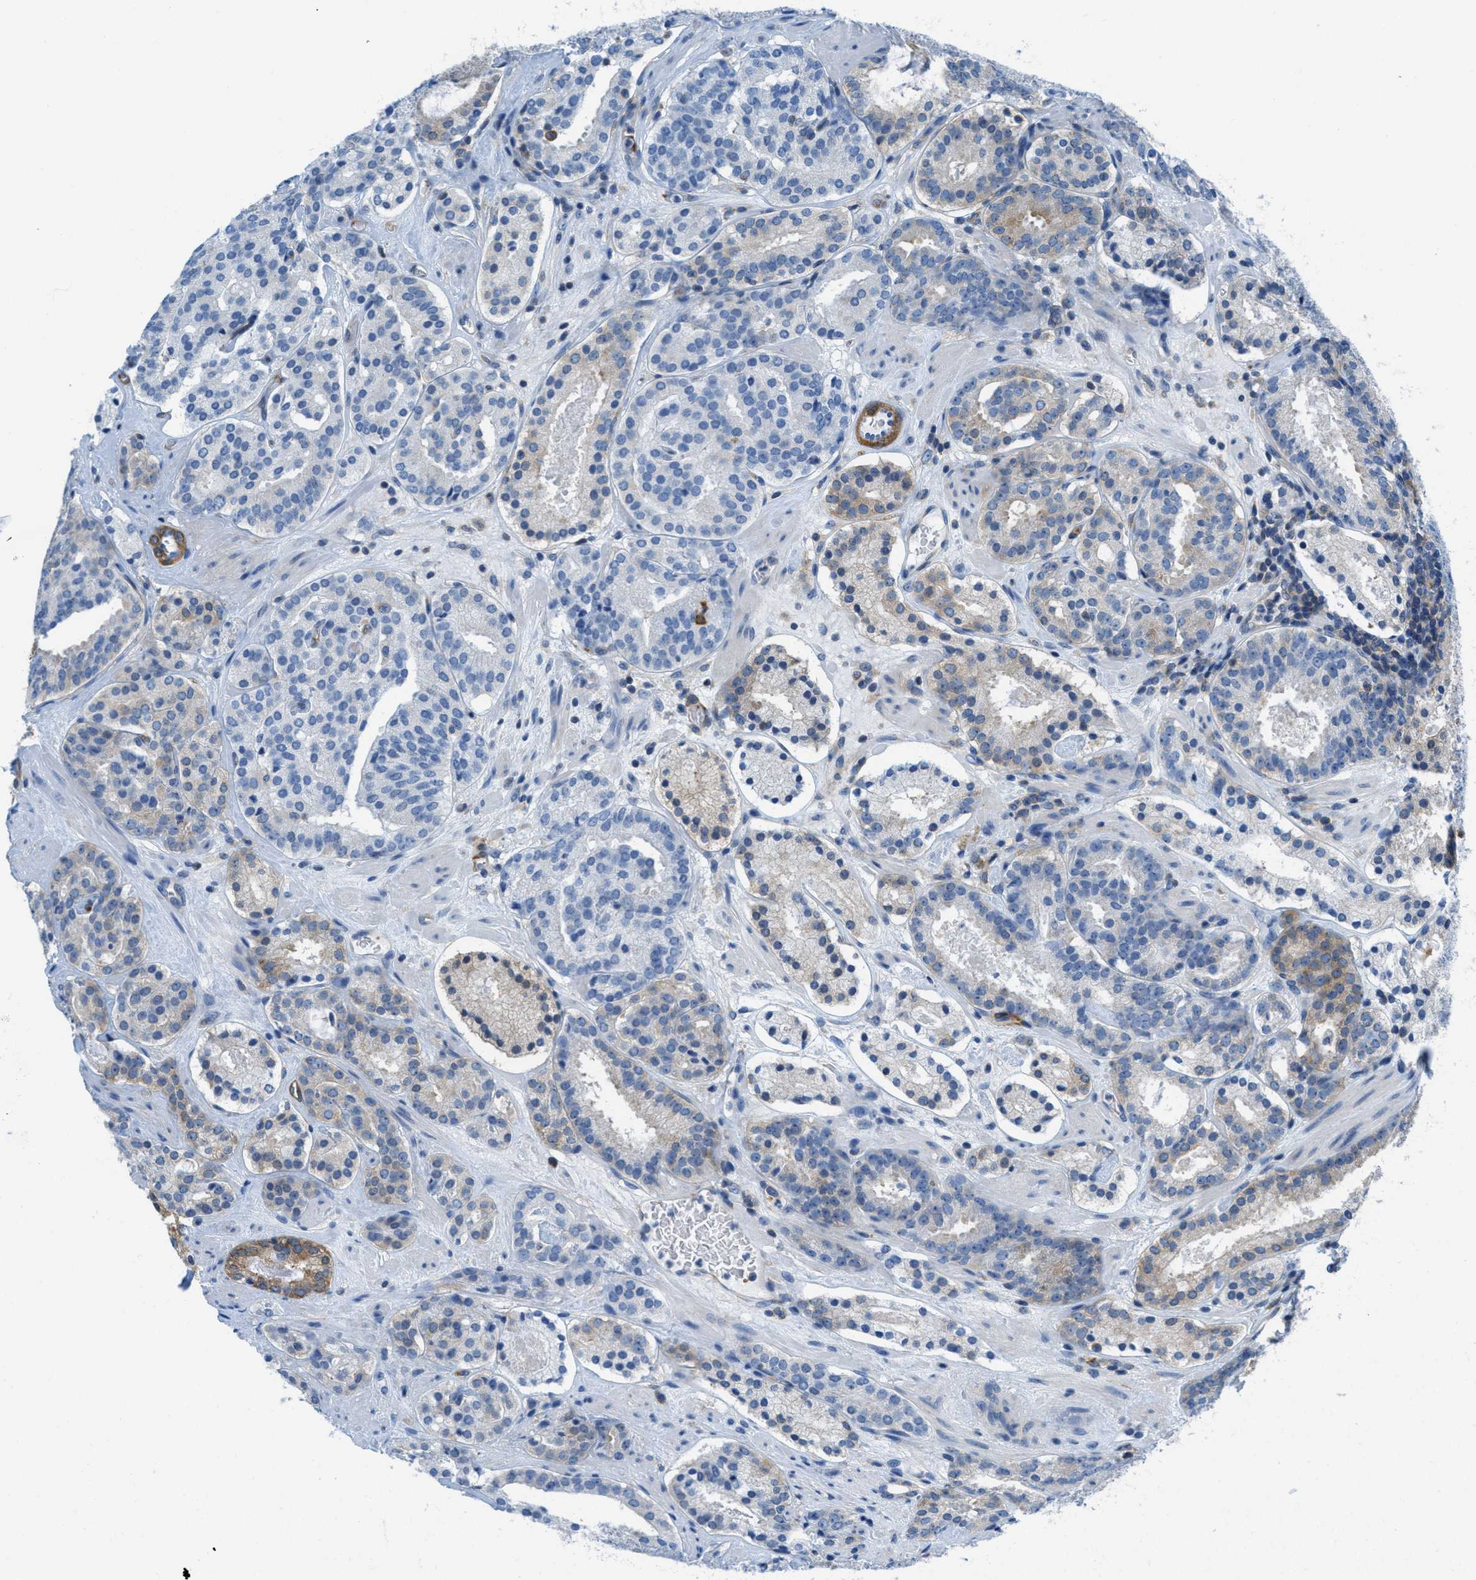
{"staining": {"intensity": "moderate", "quantity": "25%-75%", "location": "cytoplasmic/membranous"}, "tissue": "prostate cancer", "cell_type": "Tumor cells", "image_type": "cancer", "snomed": [{"axis": "morphology", "description": "Adenocarcinoma, High grade"}, {"axis": "topography", "description": "Prostate"}], "caption": "IHC of human prostate cancer (adenocarcinoma (high-grade)) shows medium levels of moderate cytoplasmic/membranous expression in approximately 25%-75% of tumor cells.", "gene": "MAPRE2", "patient": {"sex": "male", "age": 63}}